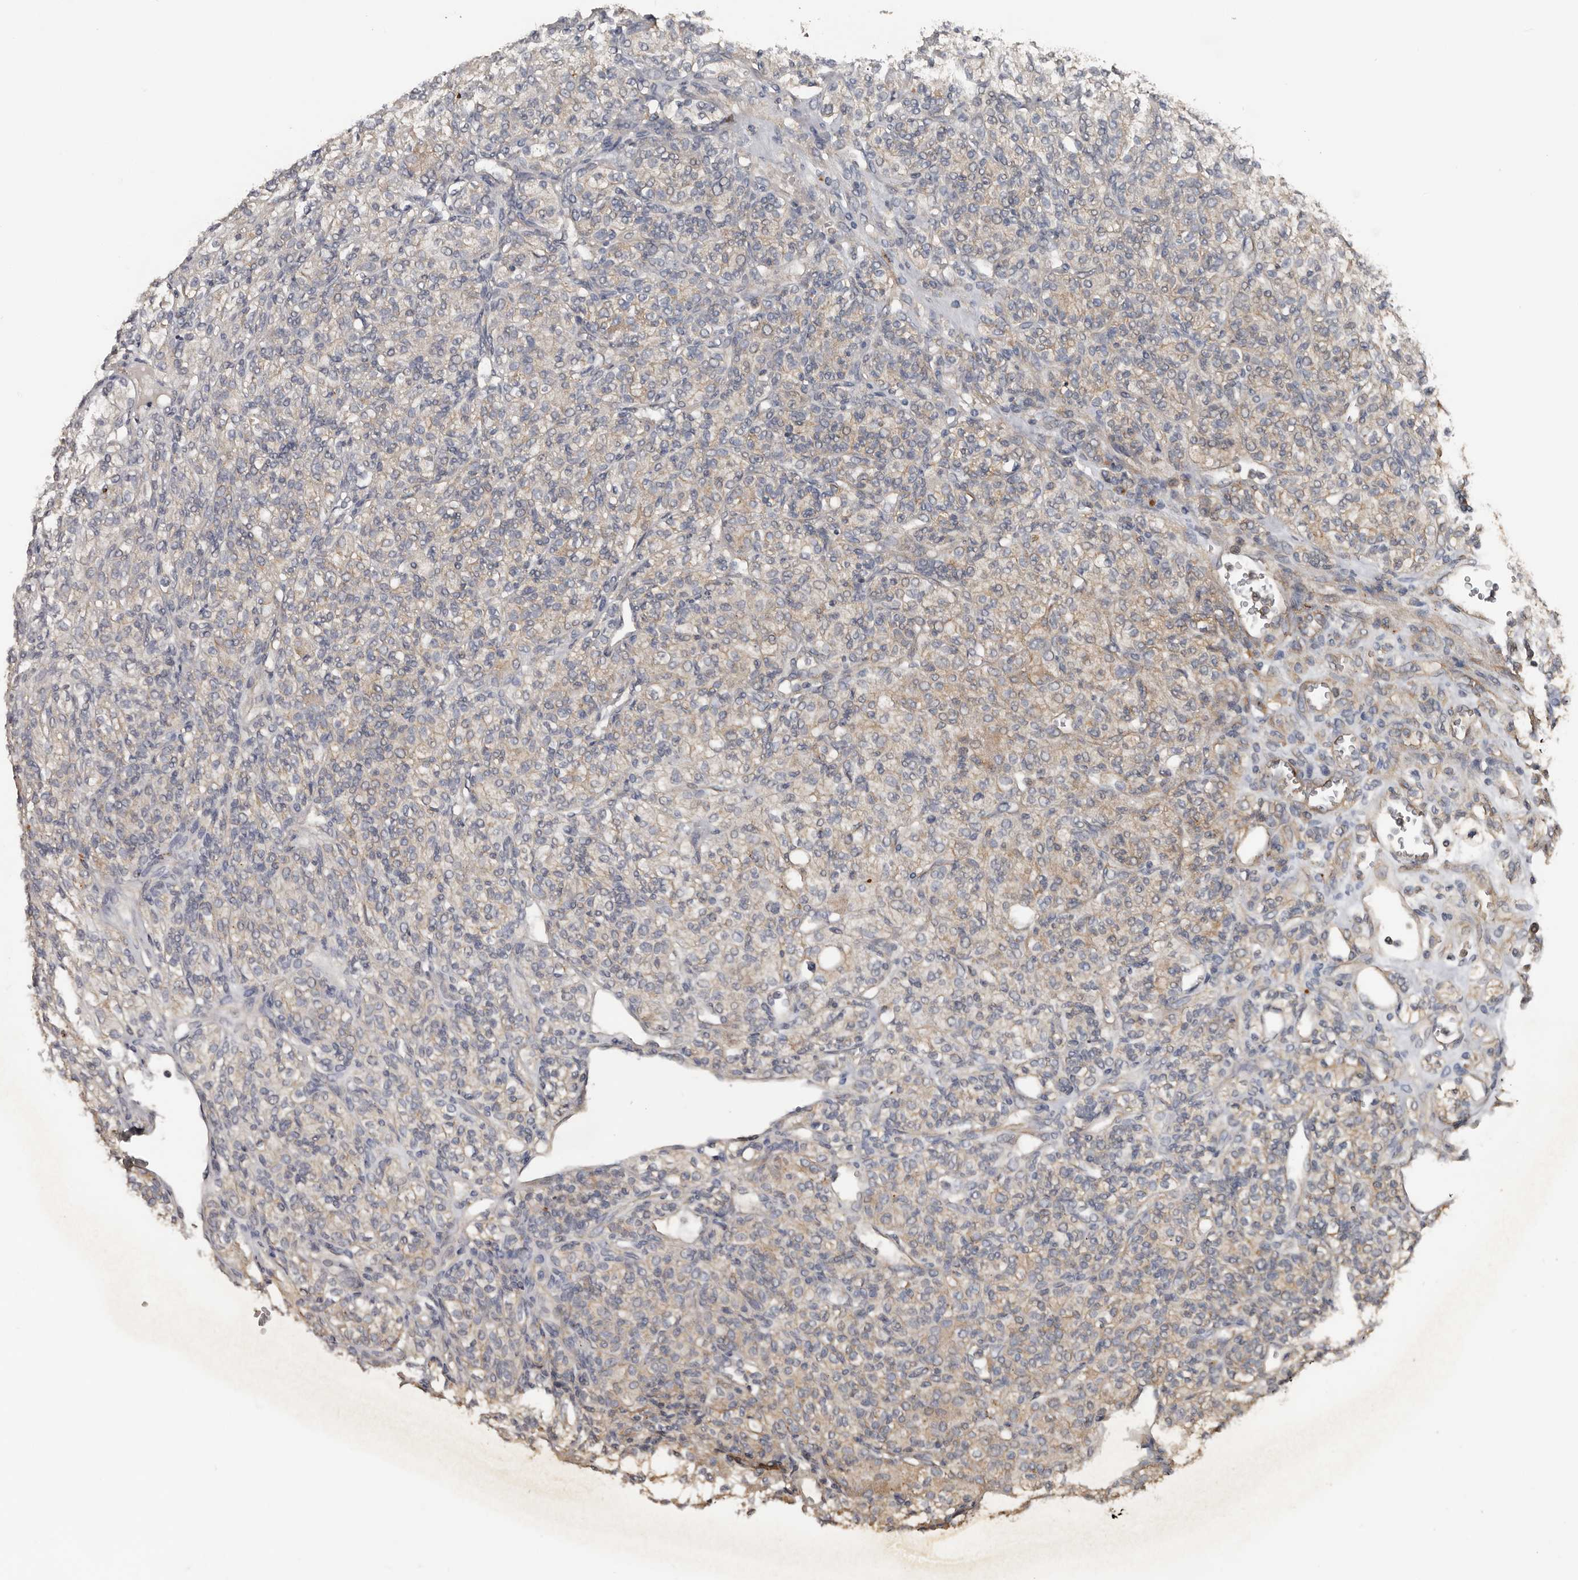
{"staining": {"intensity": "weak", "quantity": "<25%", "location": "cytoplasmic/membranous"}, "tissue": "renal cancer", "cell_type": "Tumor cells", "image_type": "cancer", "snomed": [{"axis": "morphology", "description": "Adenocarcinoma, NOS"}, {"axis": "topography", "description": "Kidney"}], "caption": "This is an immunohistochemistry photomicrograph of human renal adenocarcinoma. There is no expression in tumor cells.", "gene": "HYAL4", "patient": {"sex": "male", "age": 77}}